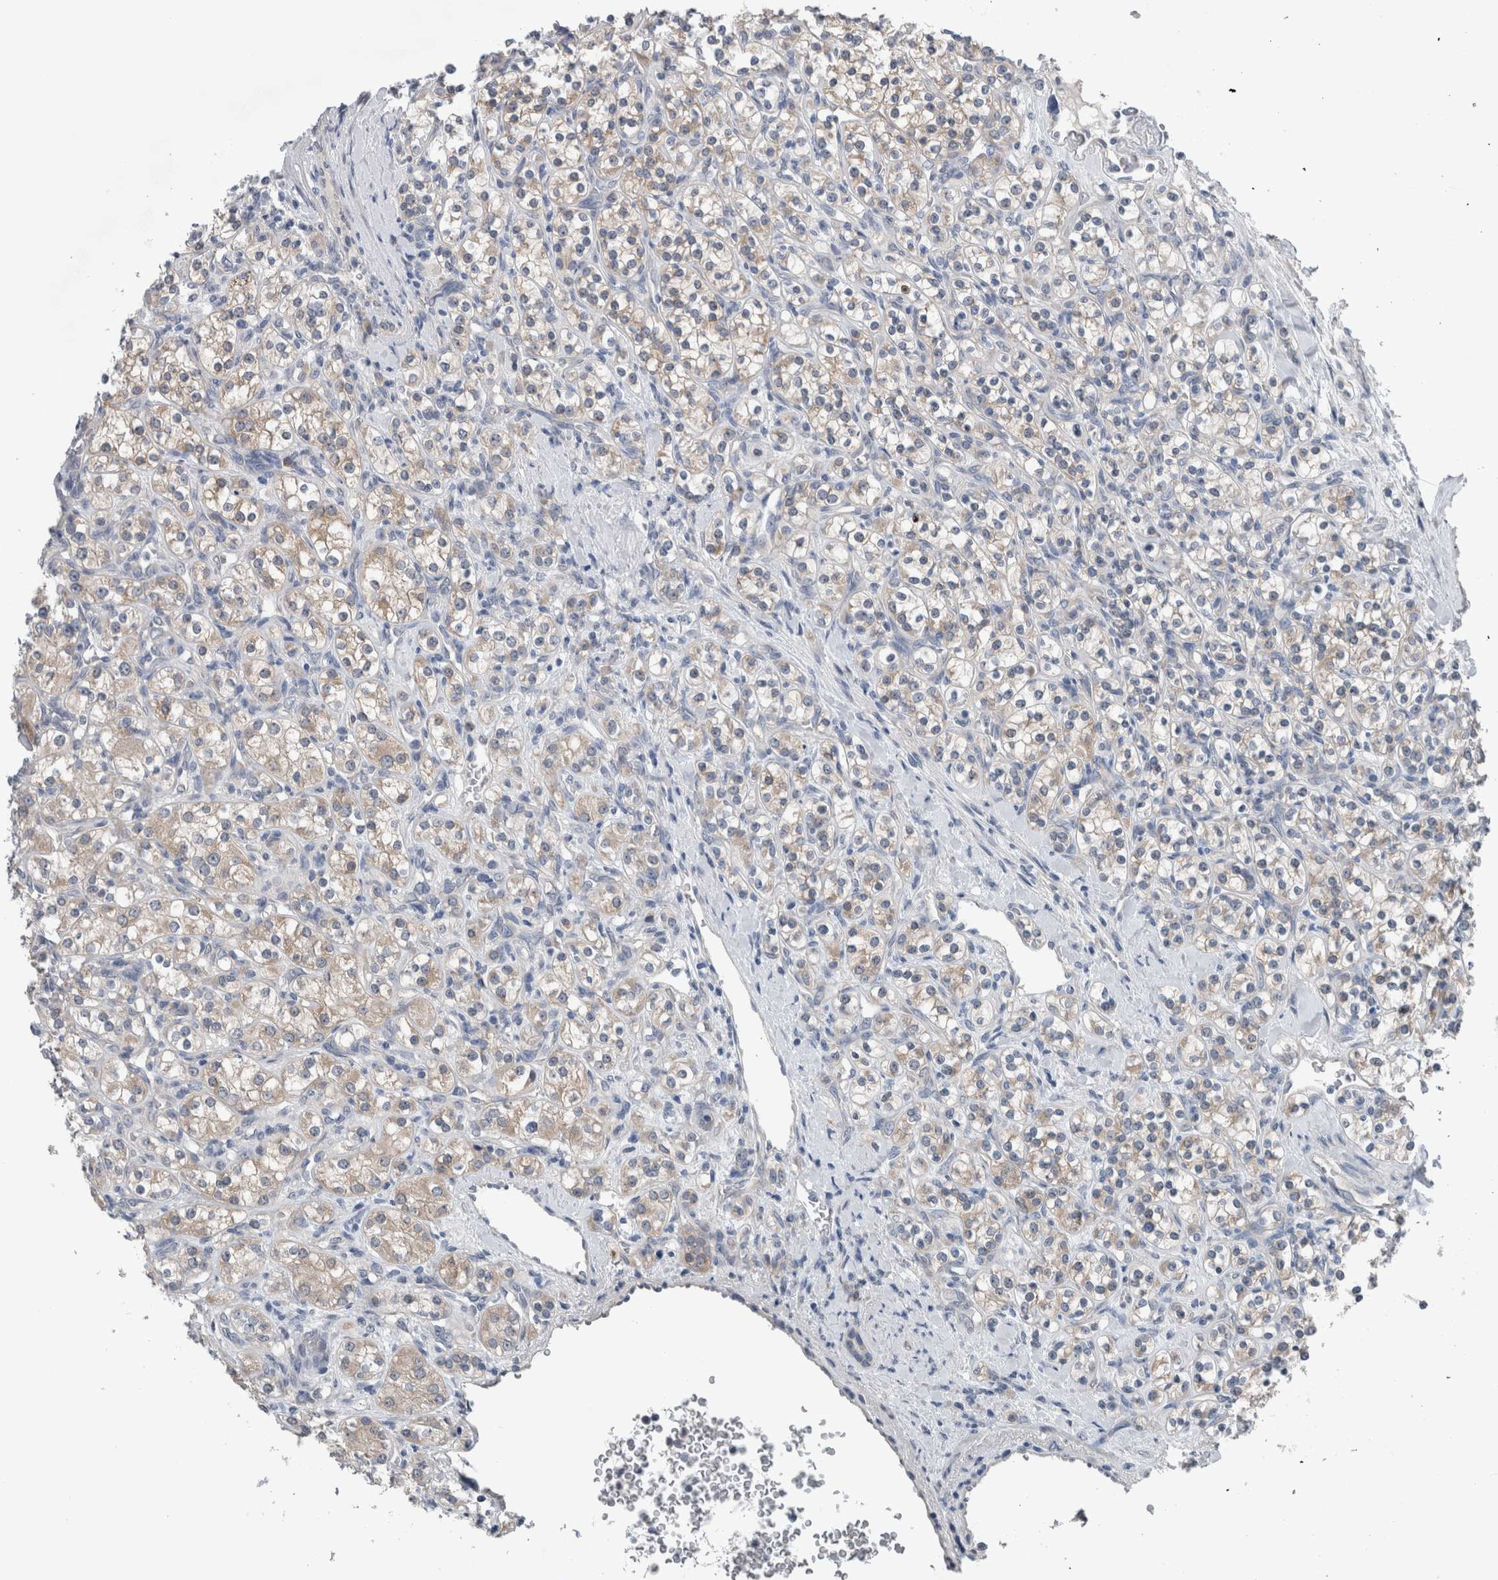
{"staining": {"intensity": "weak", "quantity": "<25%", "location": "cytoplasmic/membranous"}, "tissue": "renal cancer", "cell_type": "Tumor cells", "image_type": "cancer", "snomed": [{"axis": "morphology", "description": "Adenocarcinoma, NOS"}, {"axis": "topography", "description": "Kidney"}], "caption": "Immunohistochemistry of human renal adenocarcinoma reveals no positivity in tumor cells. (DAB (3,3'-diaminobenzidine) immunohistochemistry (IHC), high magnification).", "gene": "CRNN", "patient": {"sex": "male", "age": 77}}